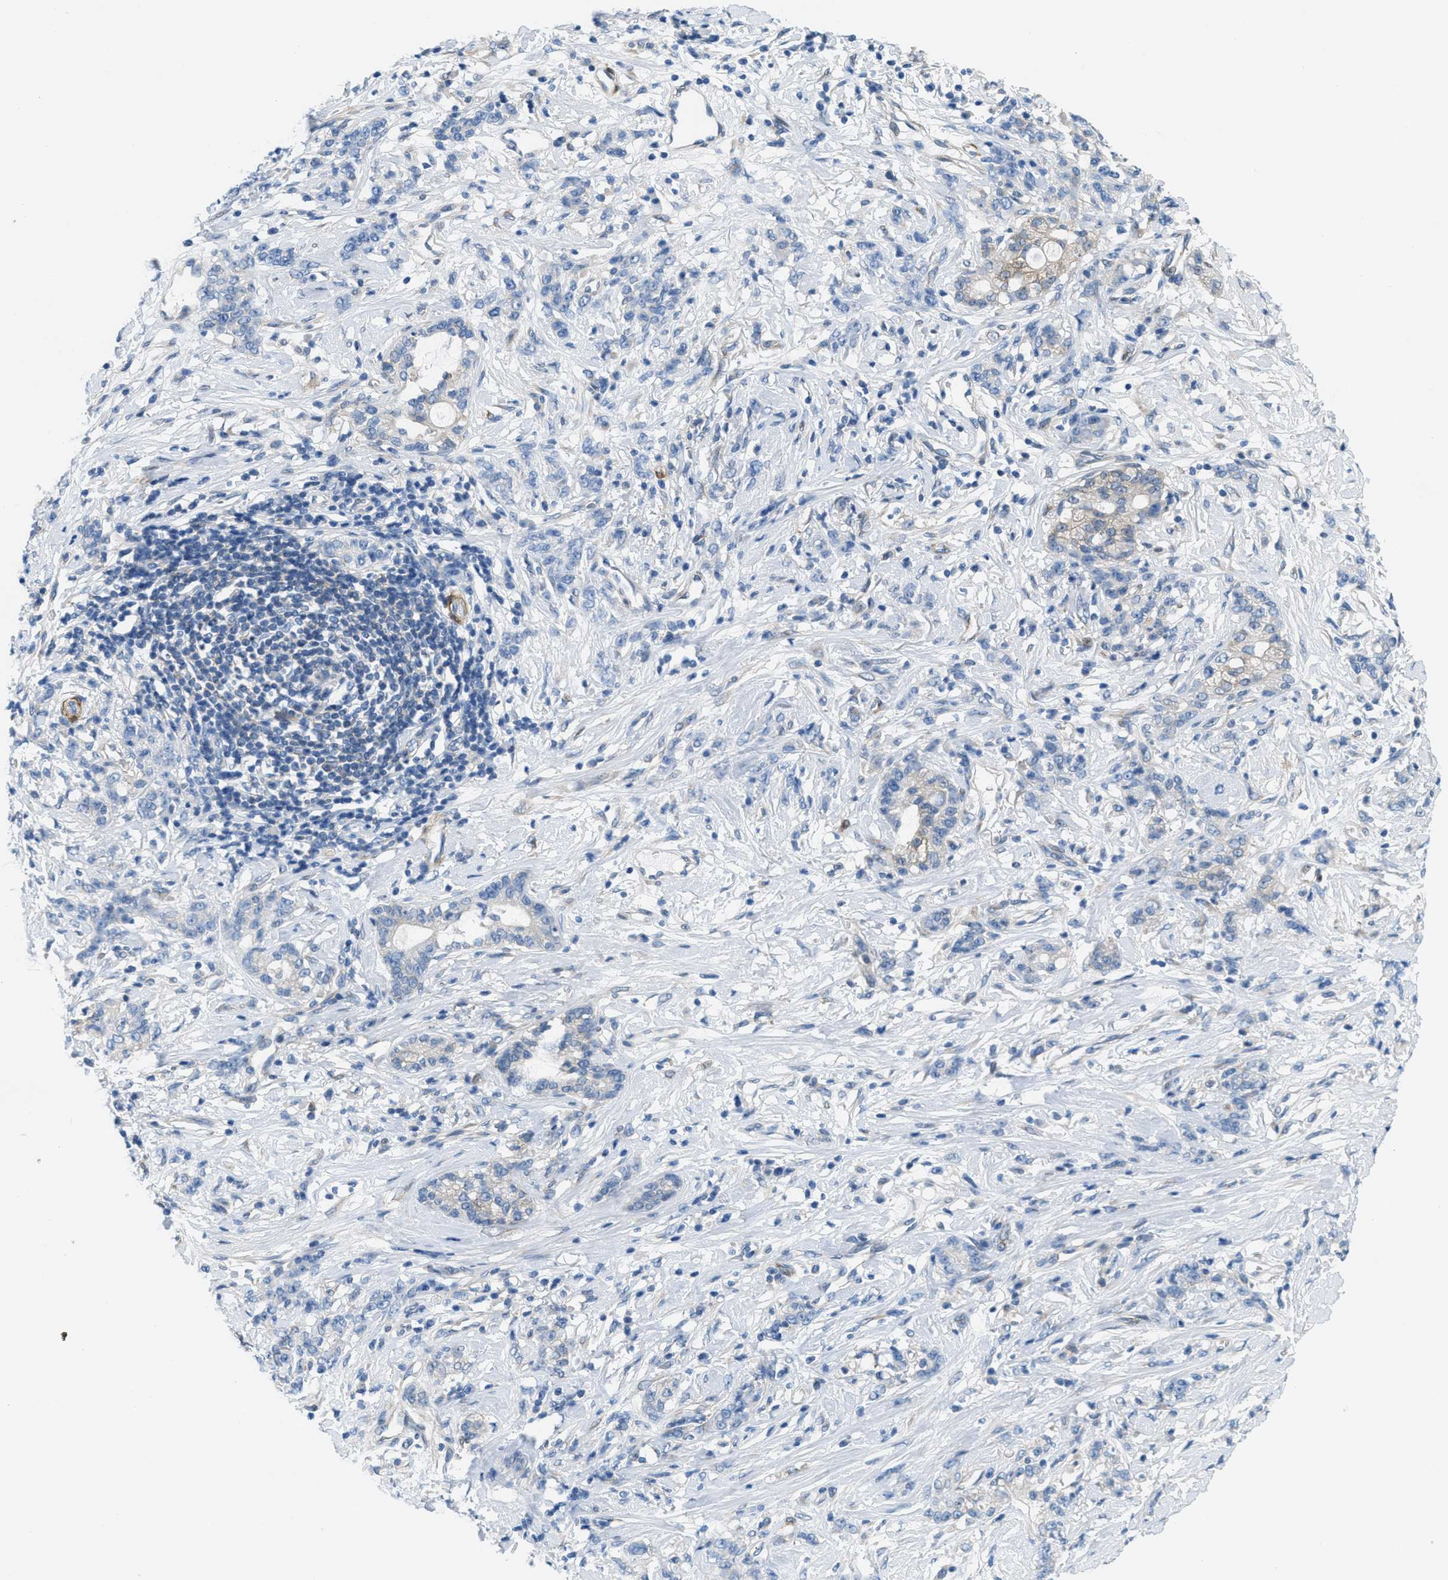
{"staining": {"intensity": "weak", "quantity": "<25%", "location": "cytoplasmic/membranous"}, "tissue": "stomach cancer", "cell_type": "Tumor cells", "image_type": "cancer", "snomed": [{"axis": "morphology", "description": "Adenocarcinoma, NOS"}, {"axis": "topography", "description": "Stomach, lower"}], "caption": "IHC of stomach cancer demonstrates no expression in tumor cells. The staining is performed using DAB (3,3'-diaminobenzidine) brown chromogen with nuclei counter-stained in using hematoxylin.", "gene": "MAPRE2", "patient": {"sex": "male", "age": 88}}